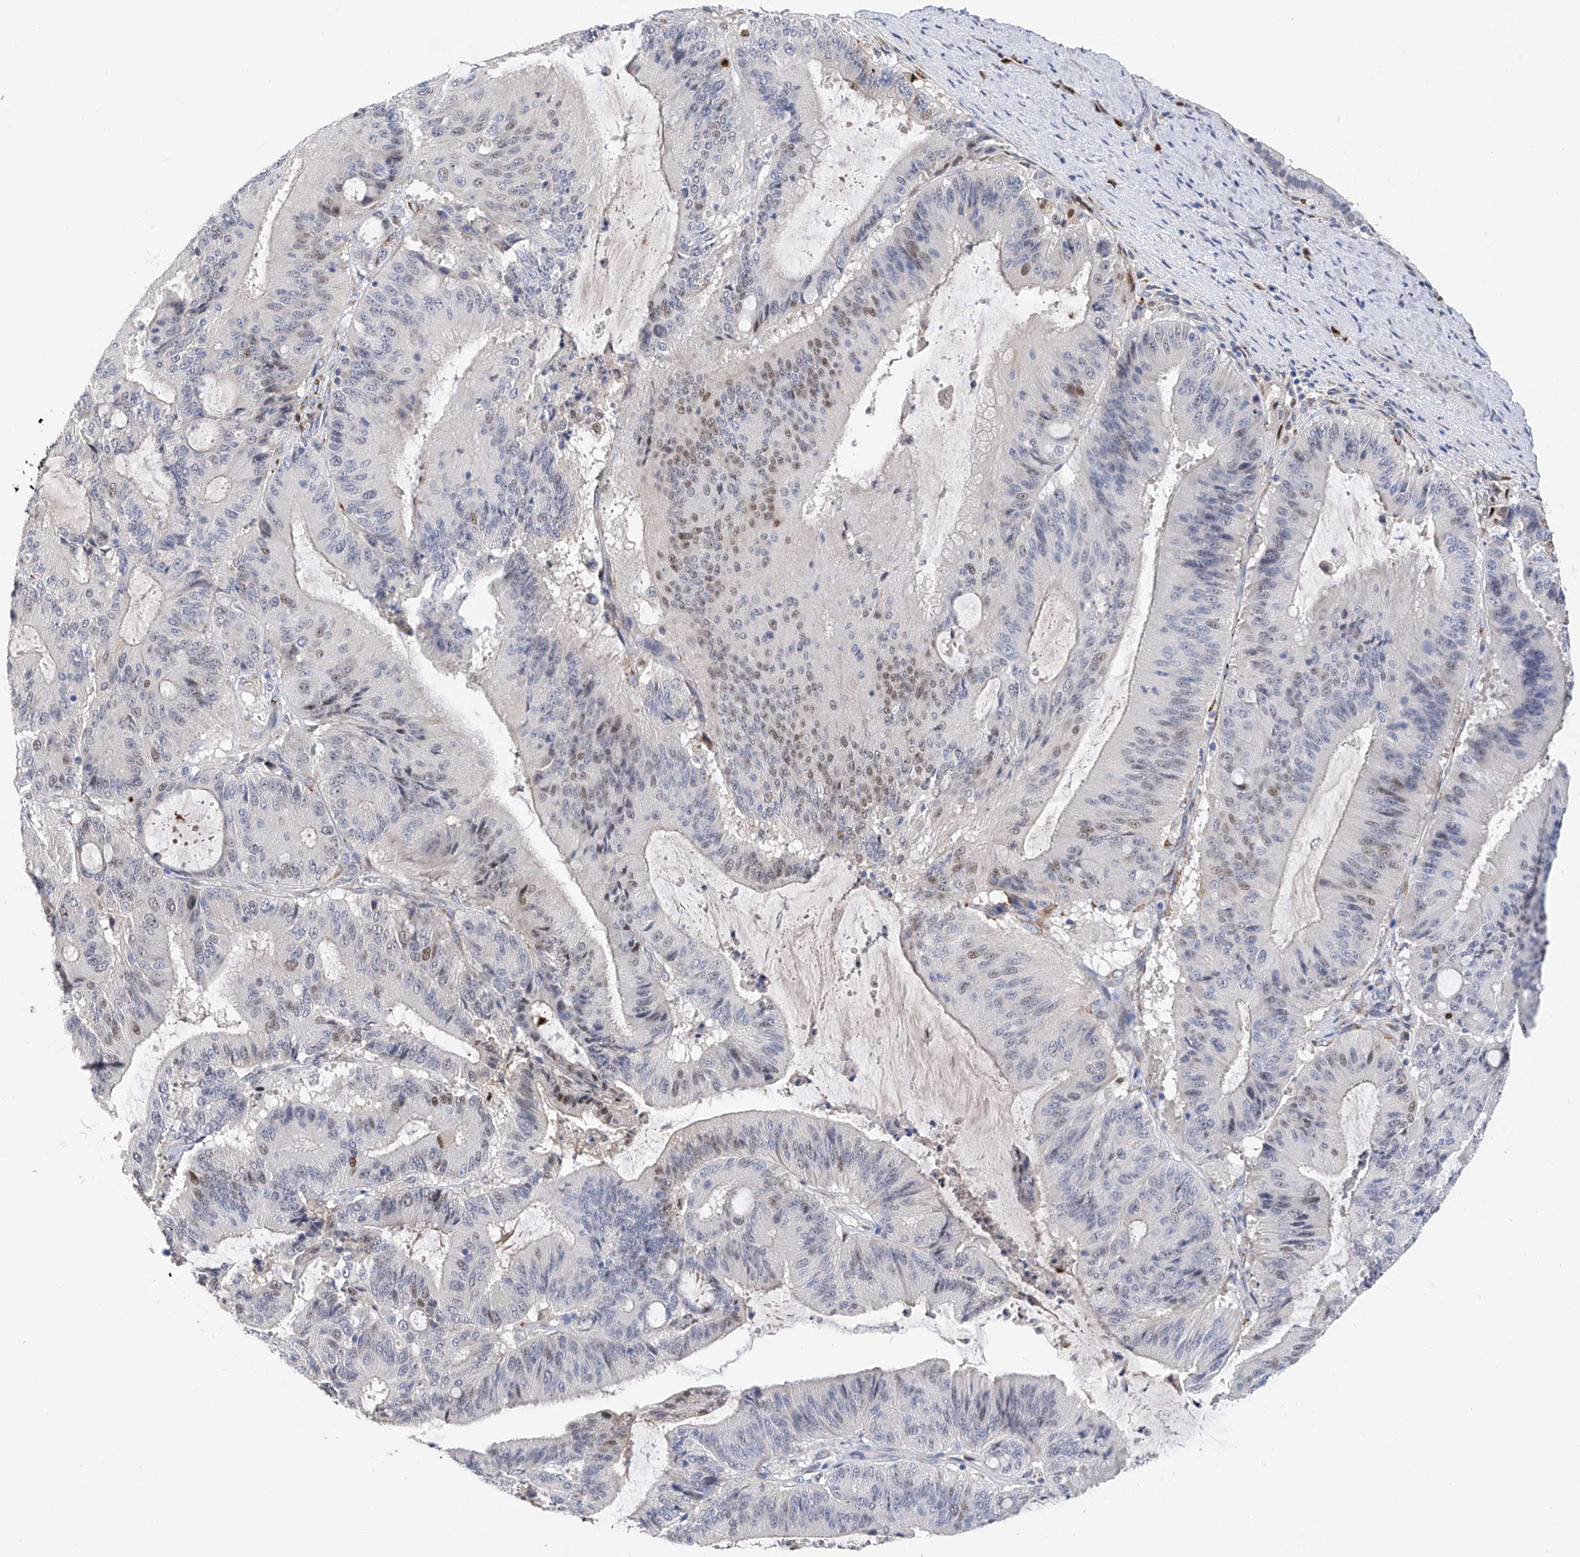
{"staining": {"intensity": "weak", "quantity": "<25%", "location": "nuclear"}, "tissue": "liver cancer", "cell_type": "Tumor cells", "image_type": "cancer", "snomed": [{"axis": "morphology", "description": "Normal tissue, NOS"}, {"axis": "morphology", "description": "Cholangiocarcinoma"}, {"axis": "topography", "description": "Liver"}, {"axis": "topography", "description": "Peripheral nerve tissue"}], "caption": "This micrograph is of liver cancer stained with IHC to label a protein in brown with the nuclei are counter-stained blue. There is no expression in tumor cells. (DAB IHC, high magnification).", "gene": "PHF20", "patient": {"sex": "female", "age": 73}}